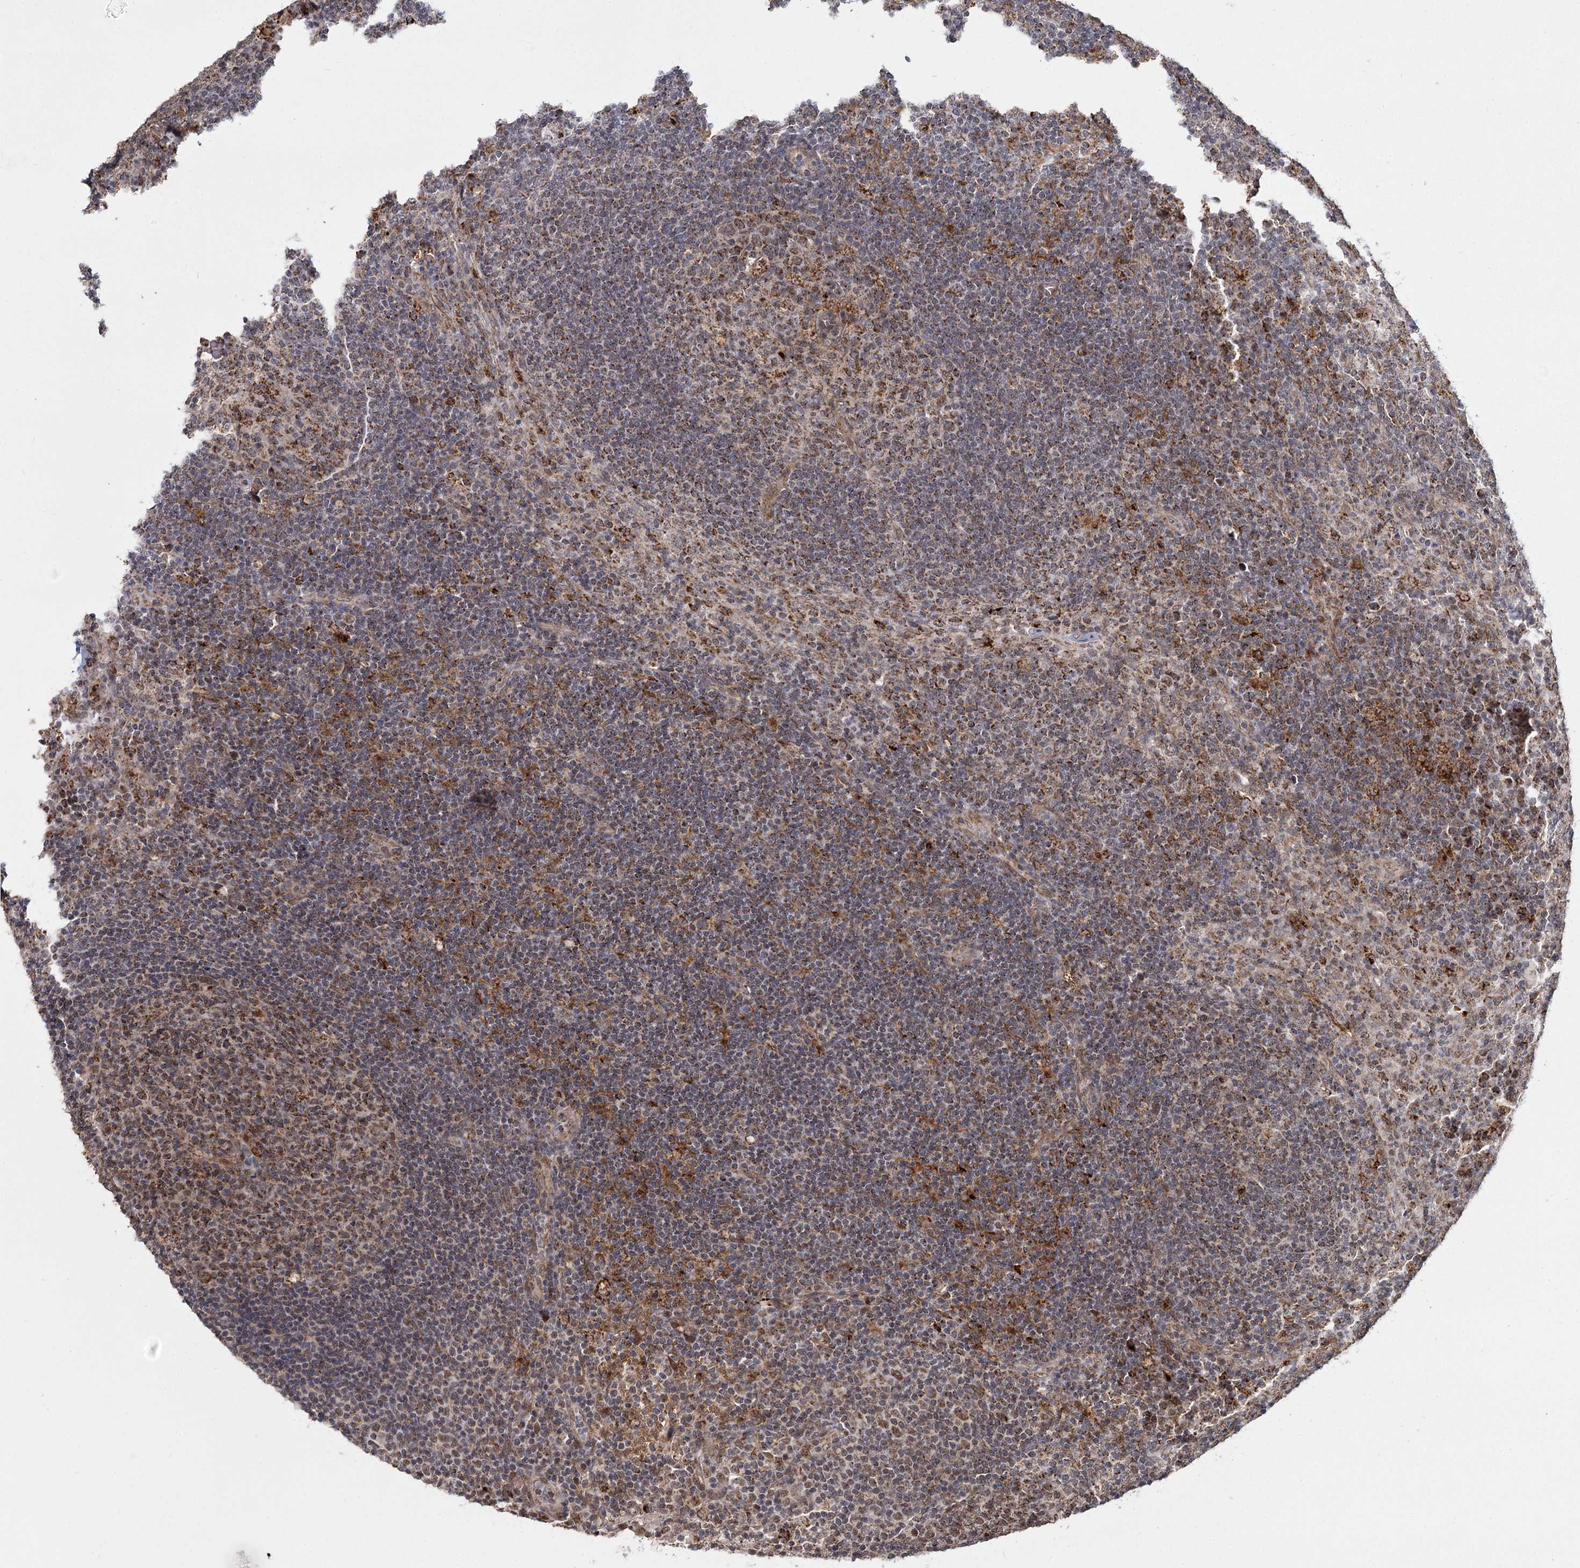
{"staining": {"intensity": "moderate", "quantity": ">75%", "location": "cytoplasmic/membranous"}, "tissue": "lymph node", "cell_type": "Germinal center cells", "image_type": "normal", "snomed": [{"axis": "morphology", "description": "Normal tissue, NOS"}, {"axis": "topography", "description": "Lymph node"}], "caption": "Protein staining of unremarkable lymph node shows moderate cytoplasmic/membranous staining in approximately >75% of germinal center cells.", "gene": "ZCCHC24", "patient": {"sex": "female", "age": 70}}